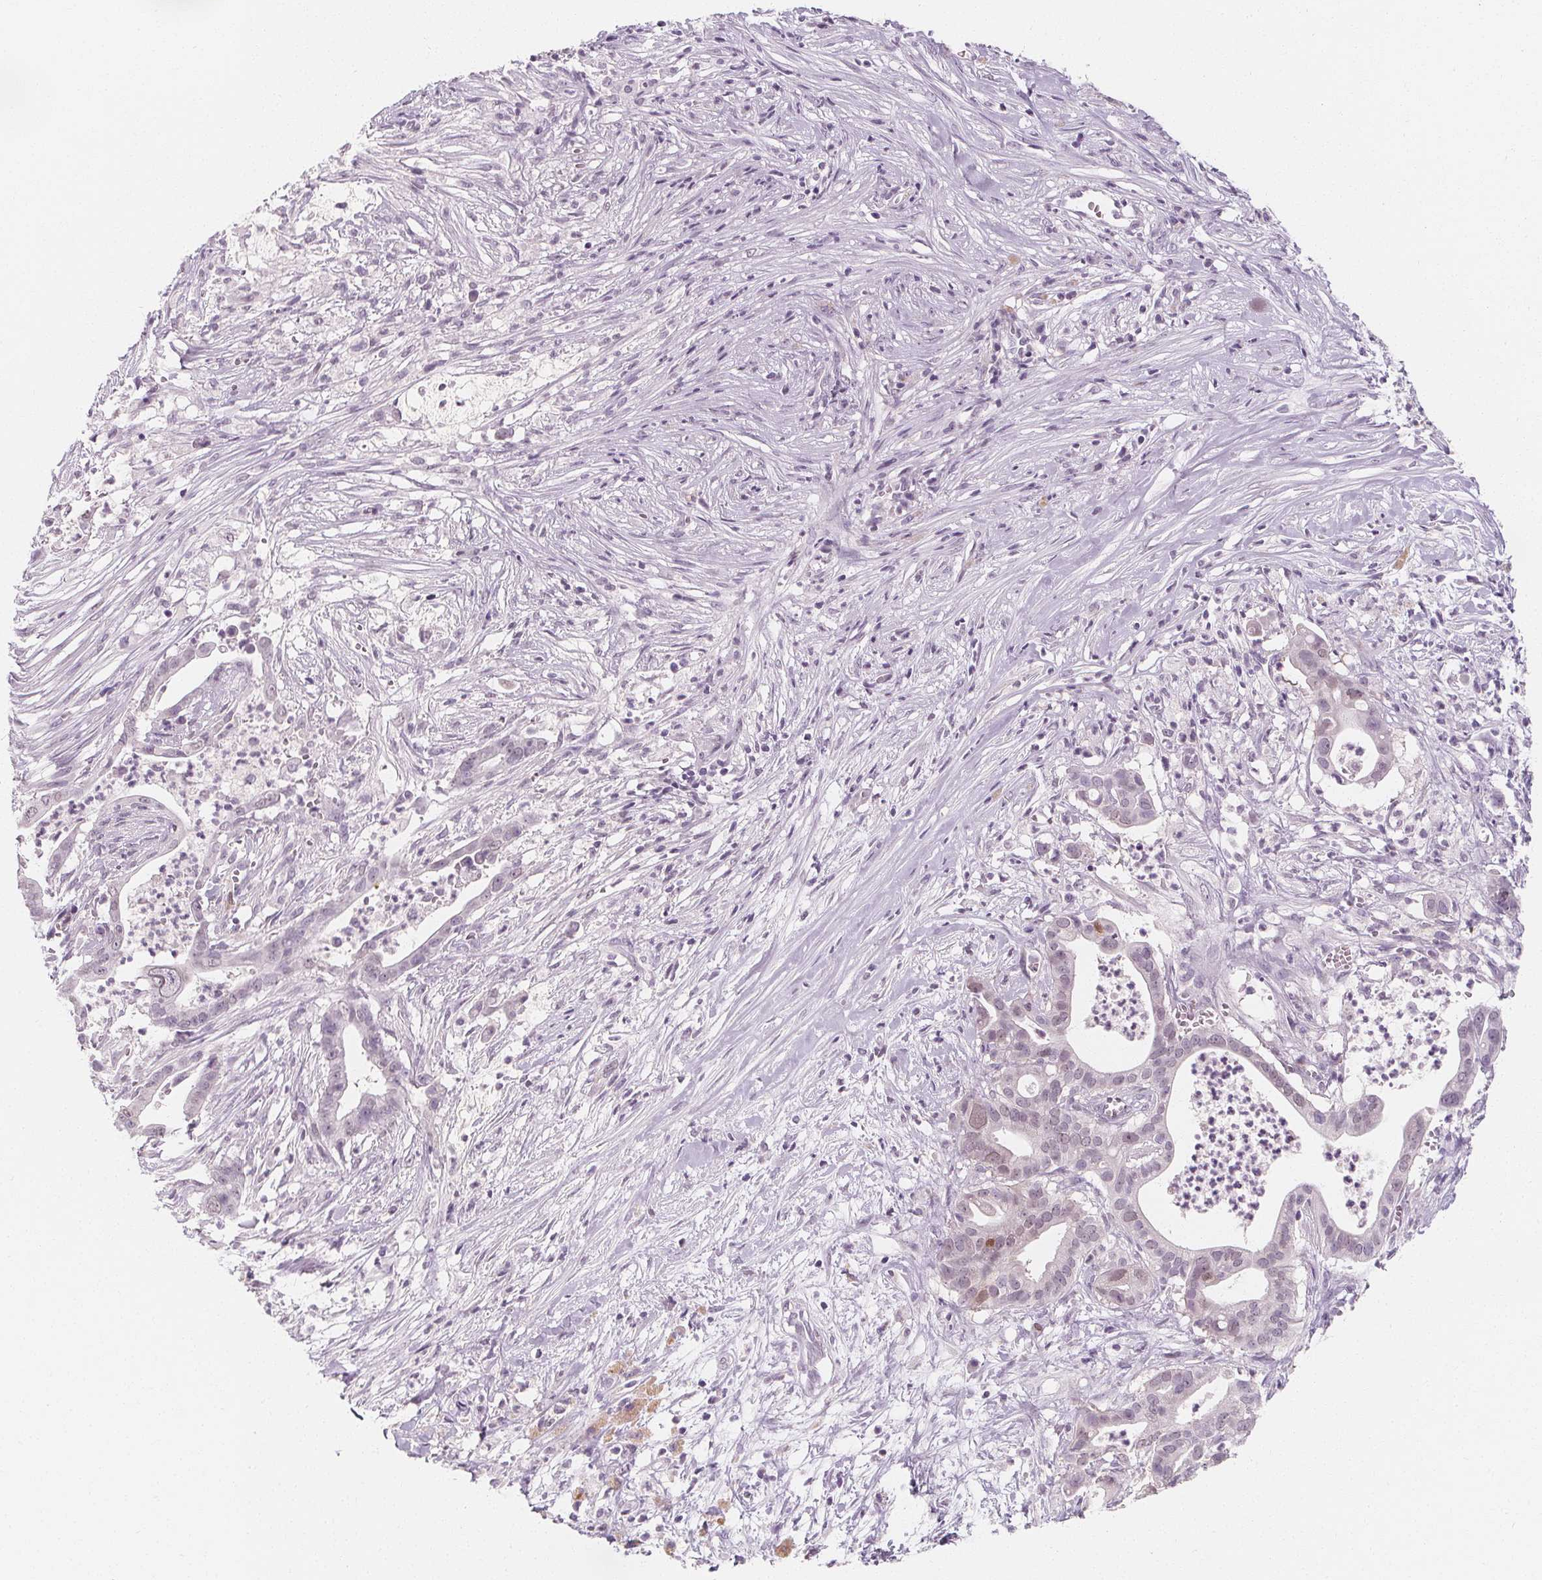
{"staining": {"intensity": "moderate", "quantity": "<25%", "location": "nuclear"}, "tissue": "pancreatic cancer", "cell_type": "Tumor cells", "image_type": "cancer", "snomed": [{"axis": "morphology", "description": "Adenocarcinoma, NOS"}, {"axis": "topography", "description": "Pancreas"}], "caption": "Pancreatic cancer (adenocarcinoma) stained for a protein reveals moderate nuclear positivity in tumor cells.", "gene": "DBX2", "patient": {"sex": "male", "age": 61}}